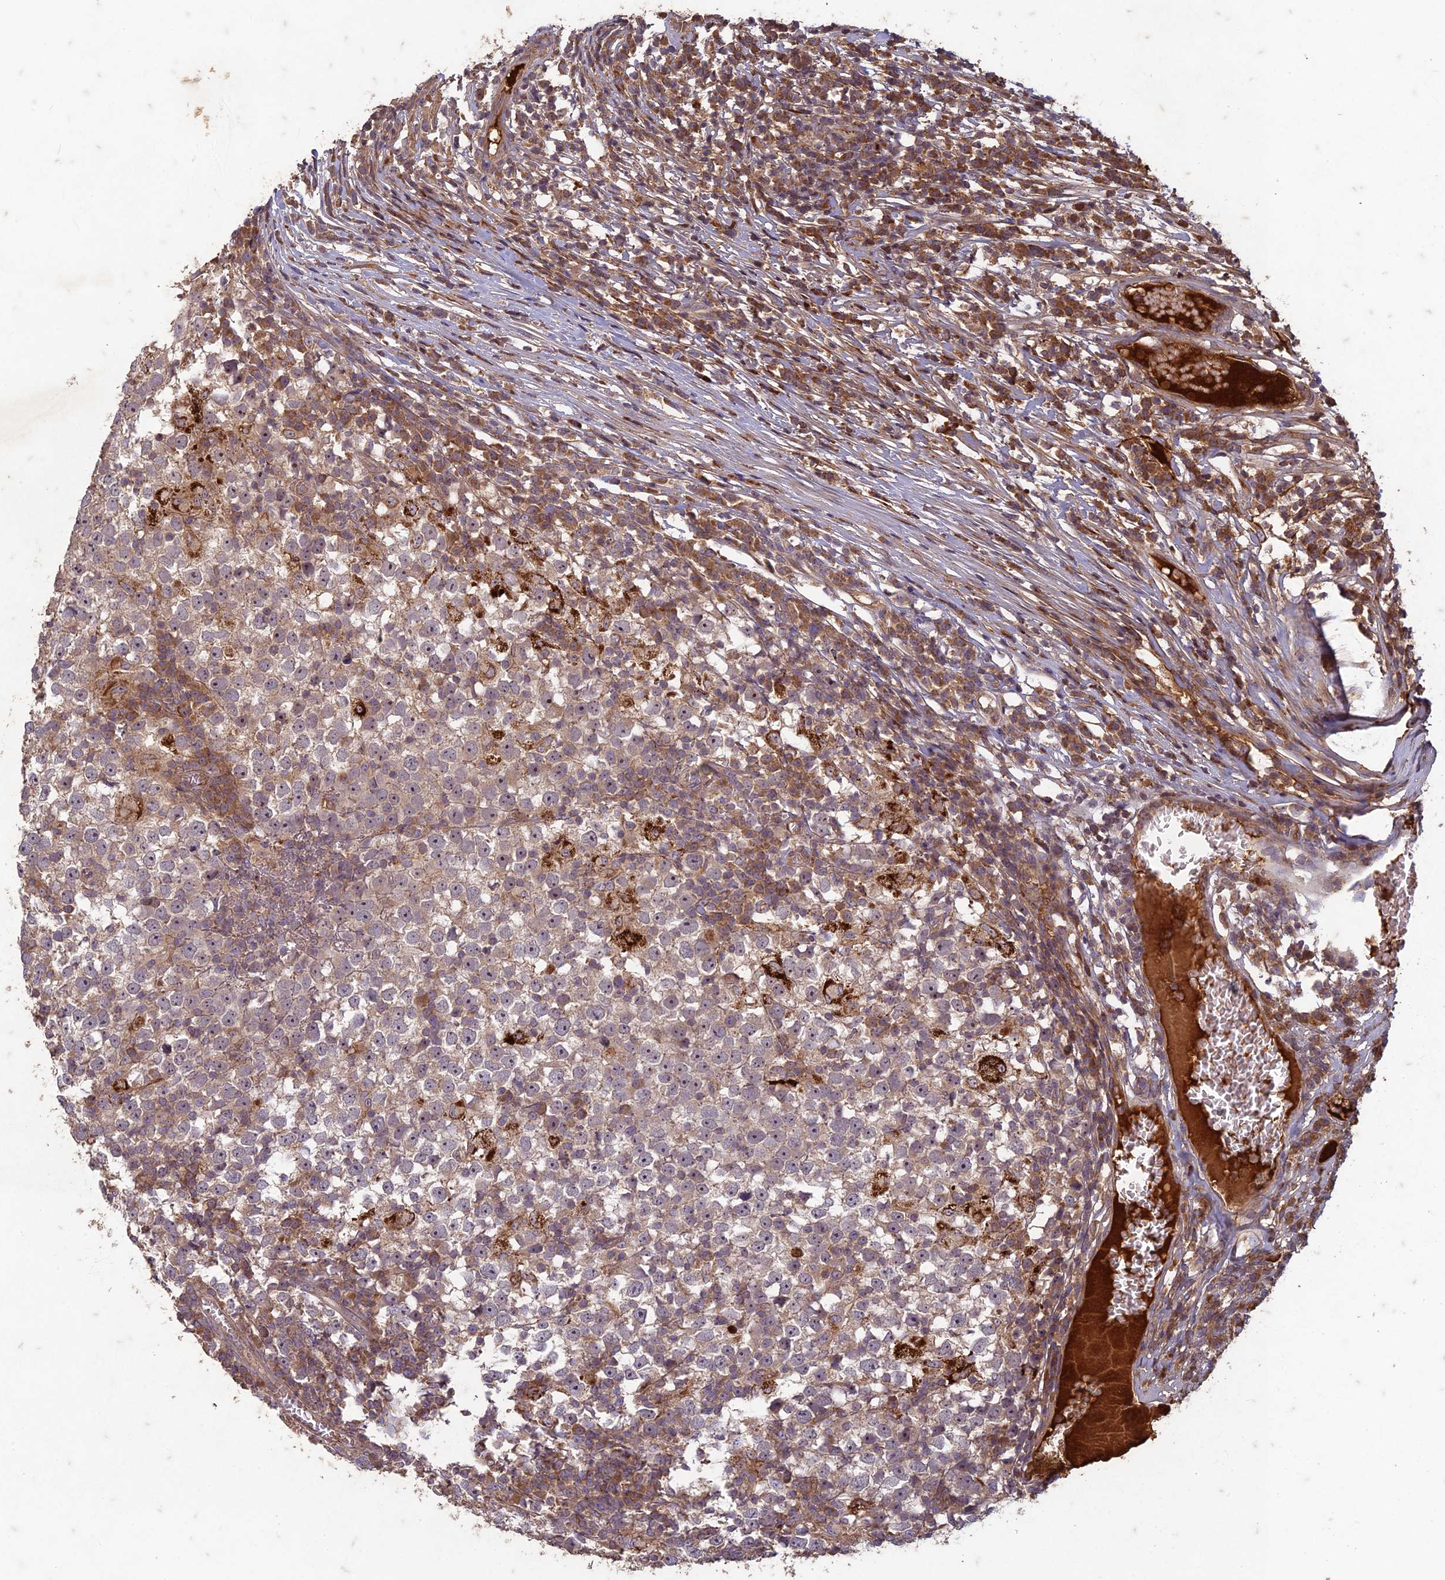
{"staining": {"intensity": "weak", "quantity": "25%-75%", "location": "cytoplasmic/membranous,nuclear"}, "tissue": "testis cancer", "cell_type": "Tumor cells", "image_type": "cancer", "snomed": [{"axis": "morphology", "description": "Seminoma, NOS"}, {"axis": "topography", "description": "Testis"}], "caption": "Tumor cells exhibit low levels of weak cytoplasmic/membranous and nuclear staining in about 25%-75% of cells in human testis cancer.", "gene": "TCF25", "patient": {"sex": "male", "age": 65}}